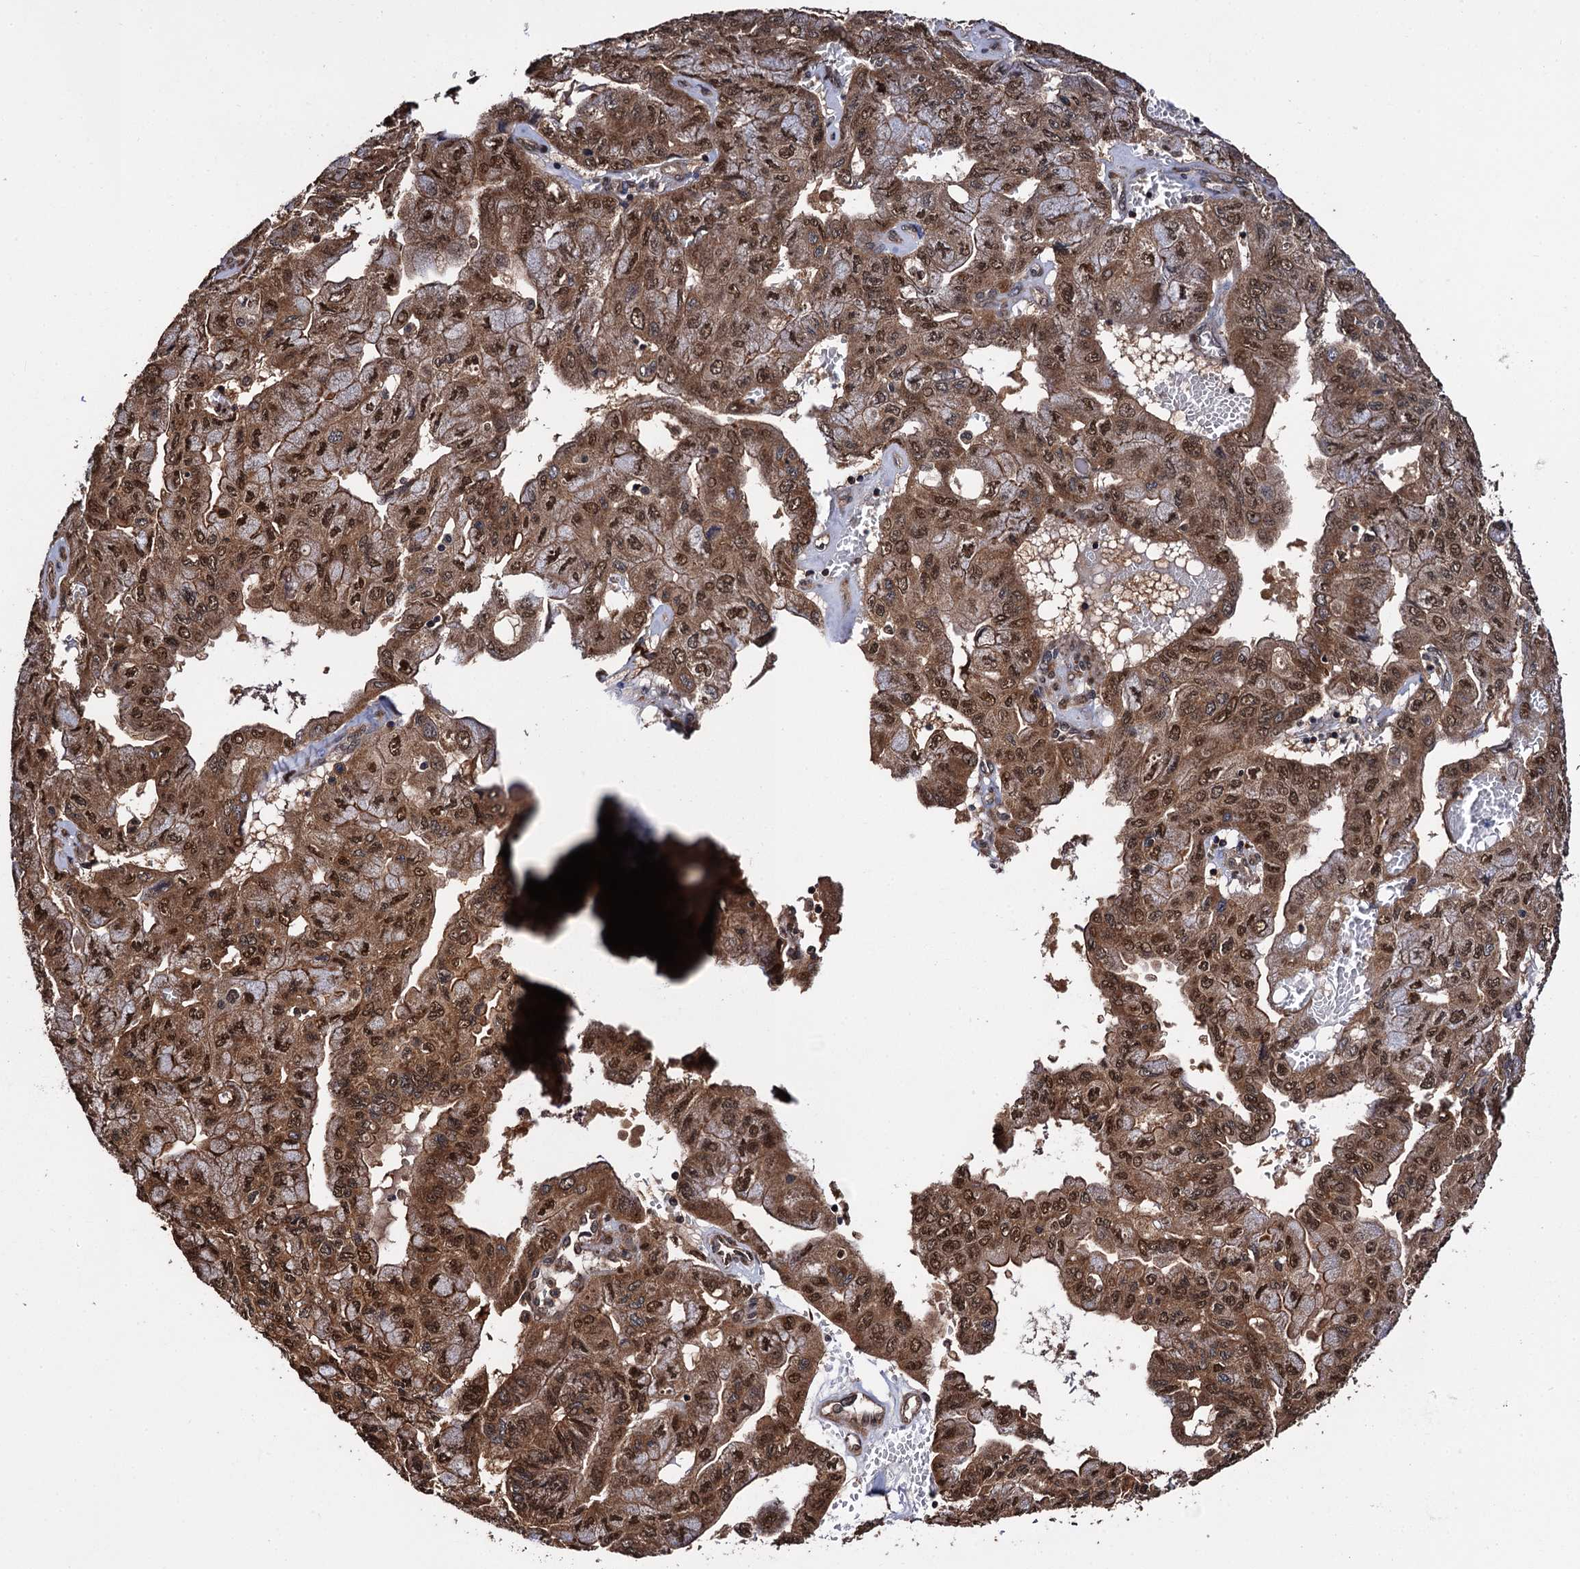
{"staining": {"intensity": "moderate", "quantity": ">75%", "location": "cytoplasmic/membranous,nuclear"}, "tissue": "pancreatic cancer", "cell_type": "Tumor cells", "image_type": "cancer", "snomed": [{"axis": "morphology", "description": "Adenocarcinoma, NOS"}, {"axis": "topography", "description": "Pancreas"}], "caption": "Tumor cells demonstrate medium levels of moderate cytoplasmic/membranous and nuclear expression in about >75% of cells in human pancreatic cancer (adenocarcinoma).", "gene": "MIER2", "patient": {"sex": "male", "age": 51}}